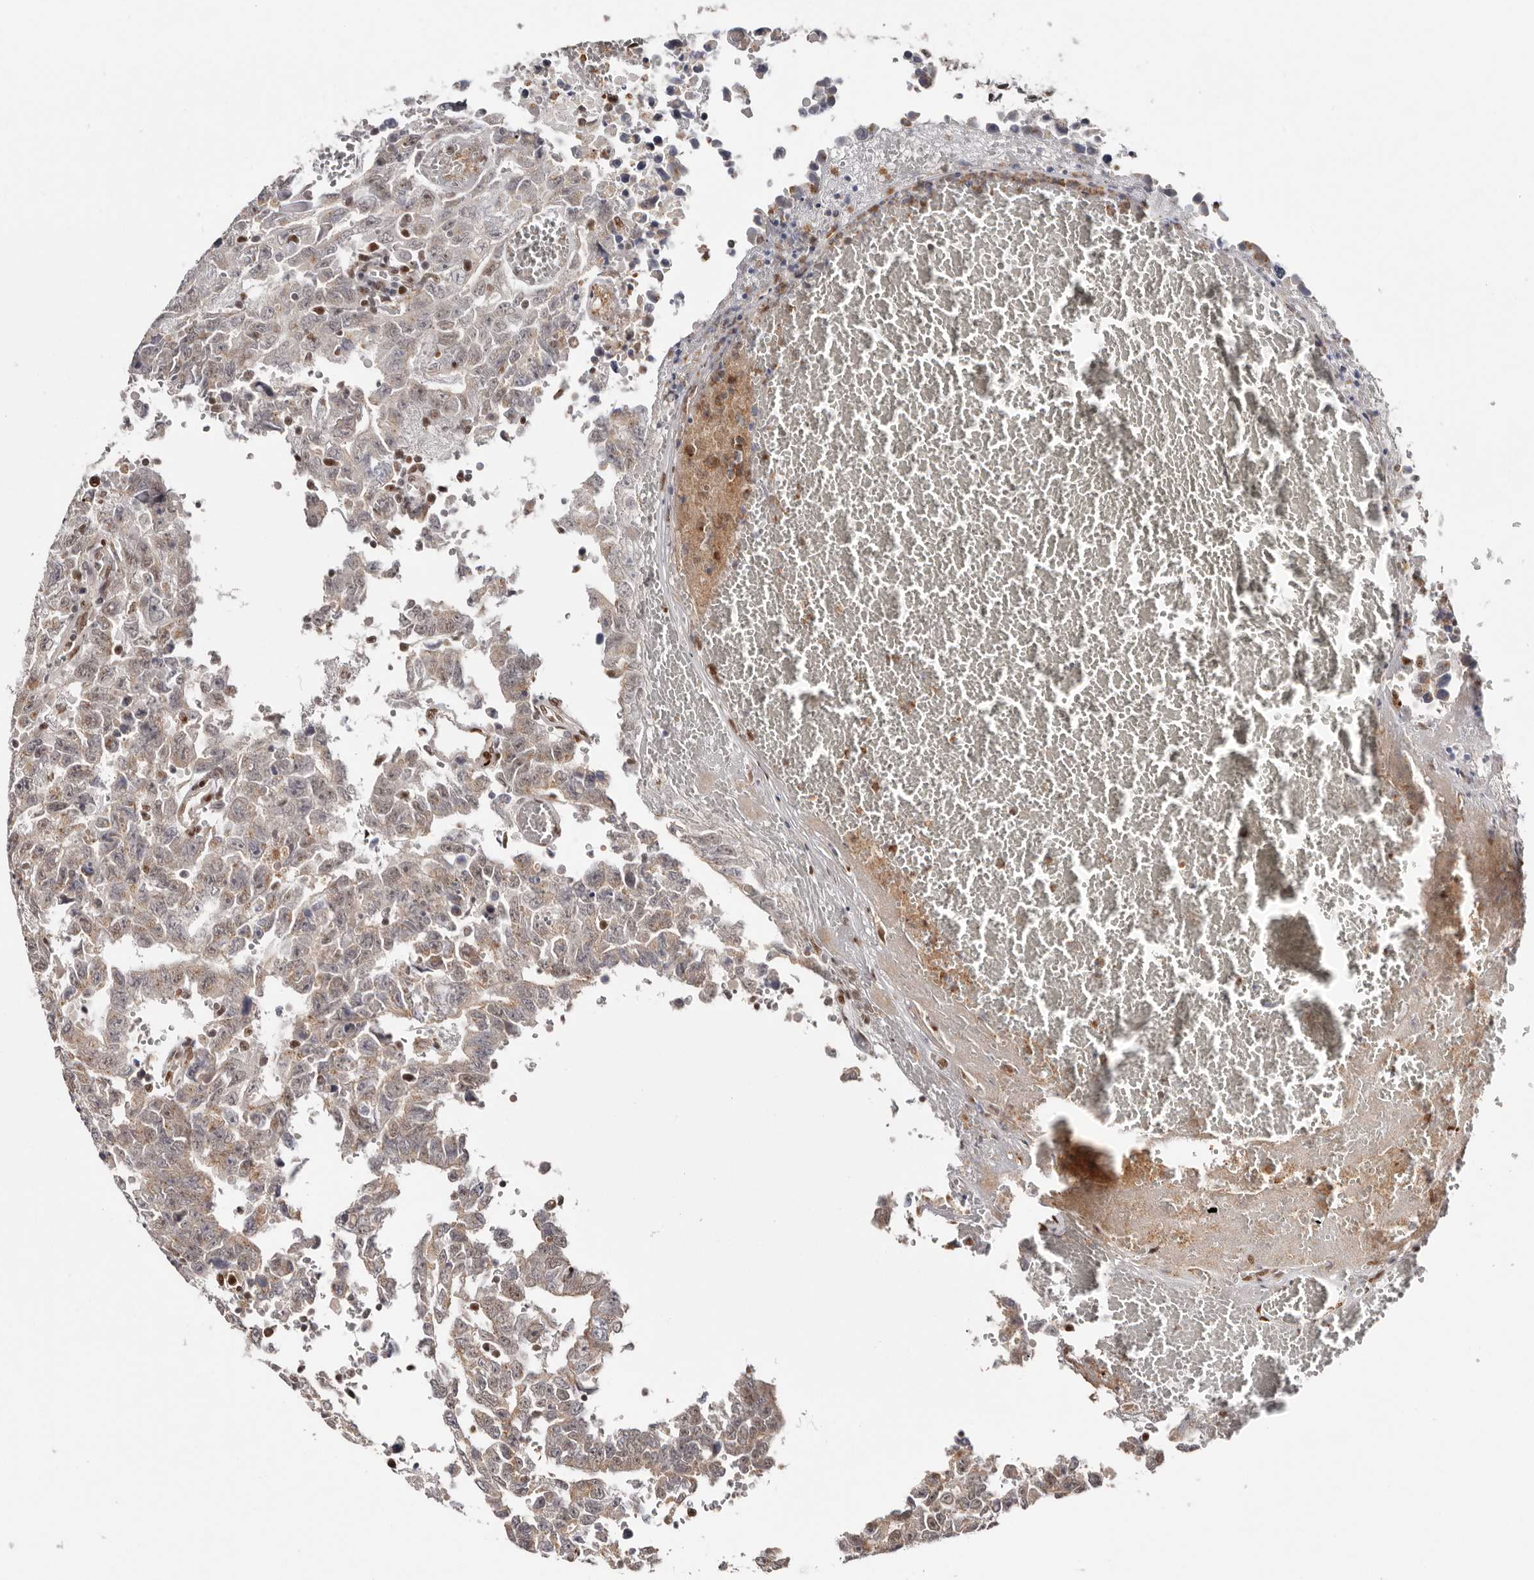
{"staining": {"intensity": "weak", "quantity": ">75%", "location": "cytoplasmic/membranous"}, "tissue": "testis cancer", "cell_type": "Tumor cells", "image_type": "cancer", "snomed": [{"axis": "morphology", "description": "Carcinoma, Embryonal, NOS"}, {"axis": "topography", "description": "Testis"}], "caption": "High-magnification brightfield microscopy of testis cancer (embryonal carcinoma) stained with DAB (3,3'-diaminobenzidine) (brown) and counterstained with hematoxylin (blue). tumor cells exhibit weak cytoplasmic/membranous staining is appreciated in about>75% of cells.", "gene": "SMAD7", "patient": {"sex": "male", "age": 26}}